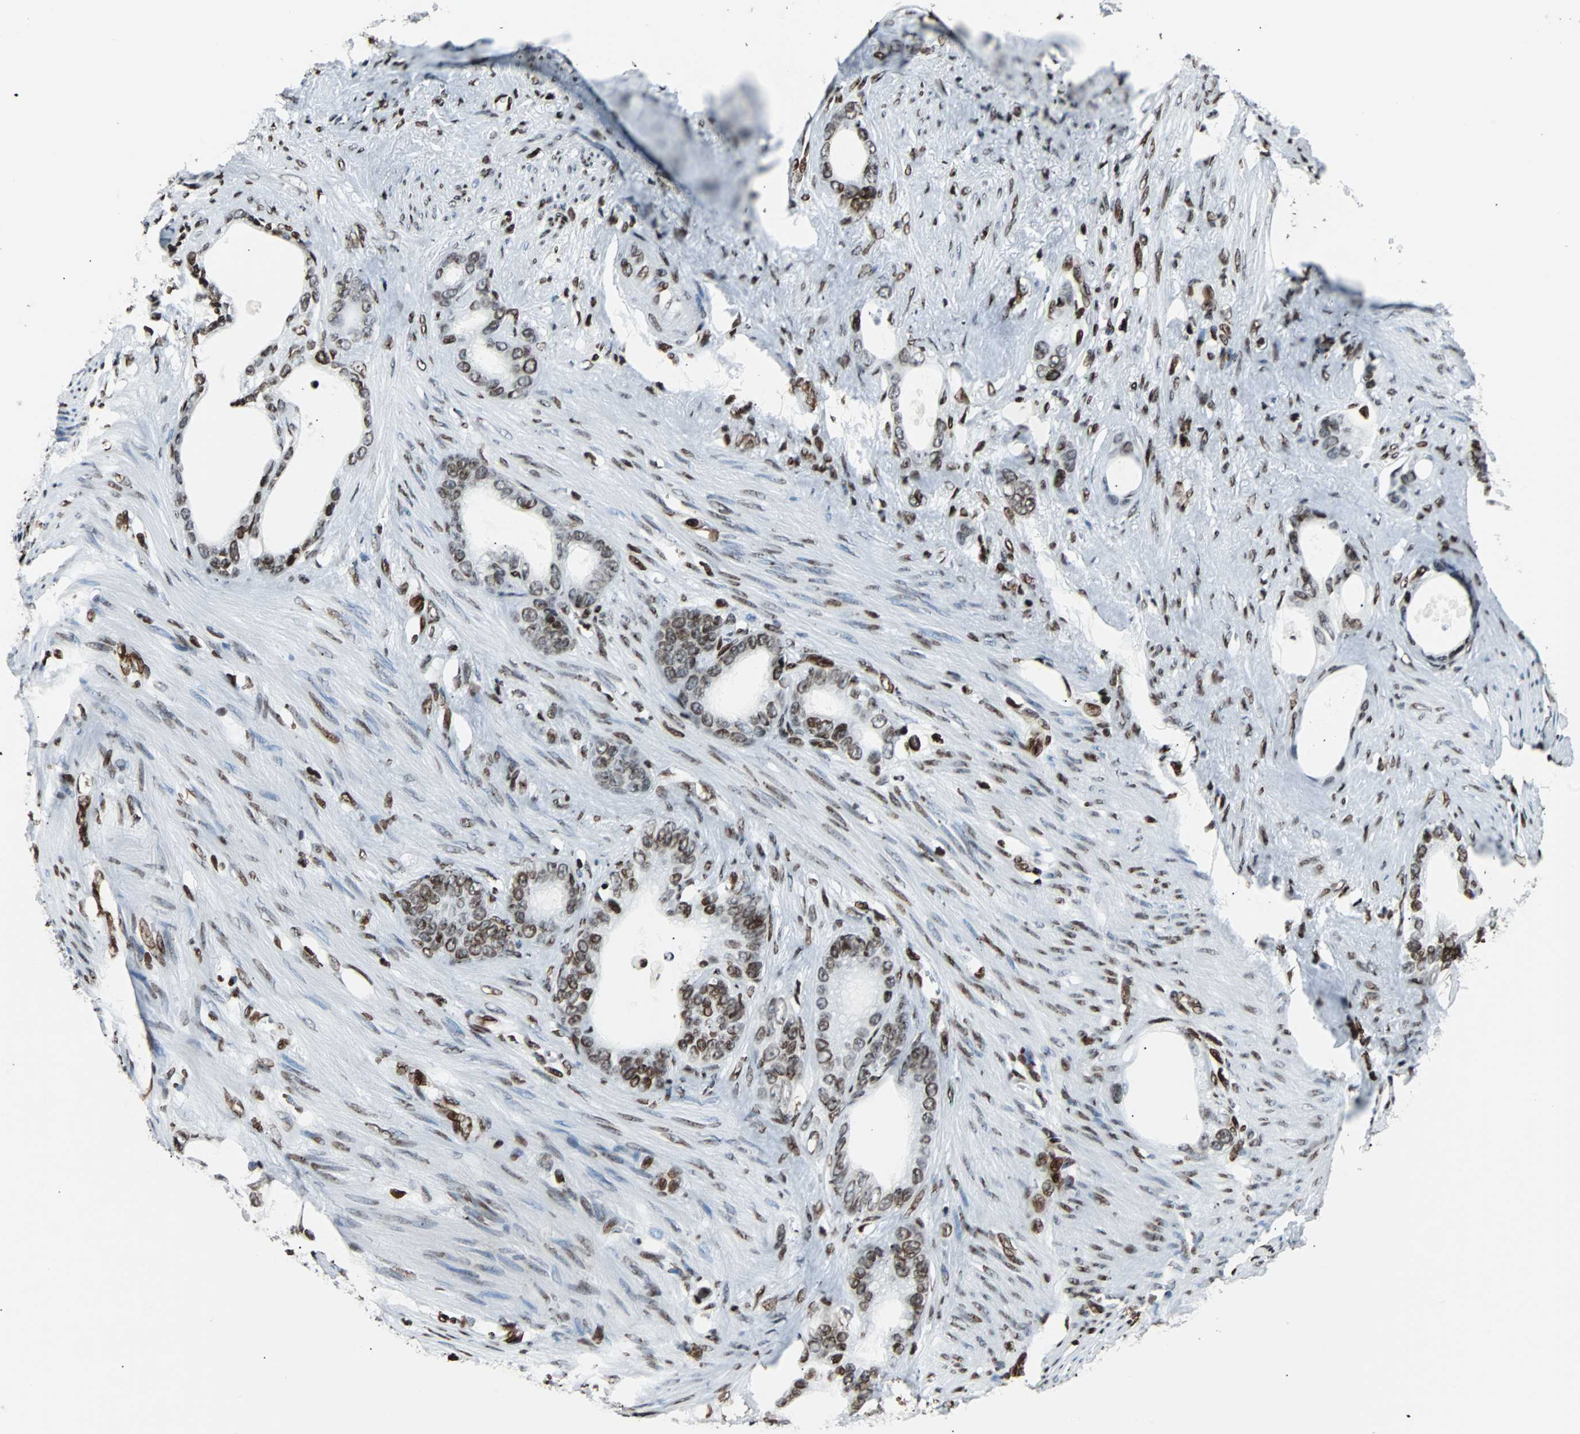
{"staining": {"intensity": "moderate", "quantity": ">75%", "location": "nuclear"}, "tissue": "stomach cancer", "cell_type": "Tumor cells", "image_type": "cancer", "snomed": [{"axis": "morphology", "description": "Adenocarcinoma, NOS"}, {"axis": "topography", "description": "Stomach"}], "caption": "Approximately >75% of tumor cells in human stomach adenocarcinoma display moderate nuclear protein expression as visualized by brown immunohistochemical staining.", "gene": "ZNF131", "patient": {"sex": "female", "age": 75}}